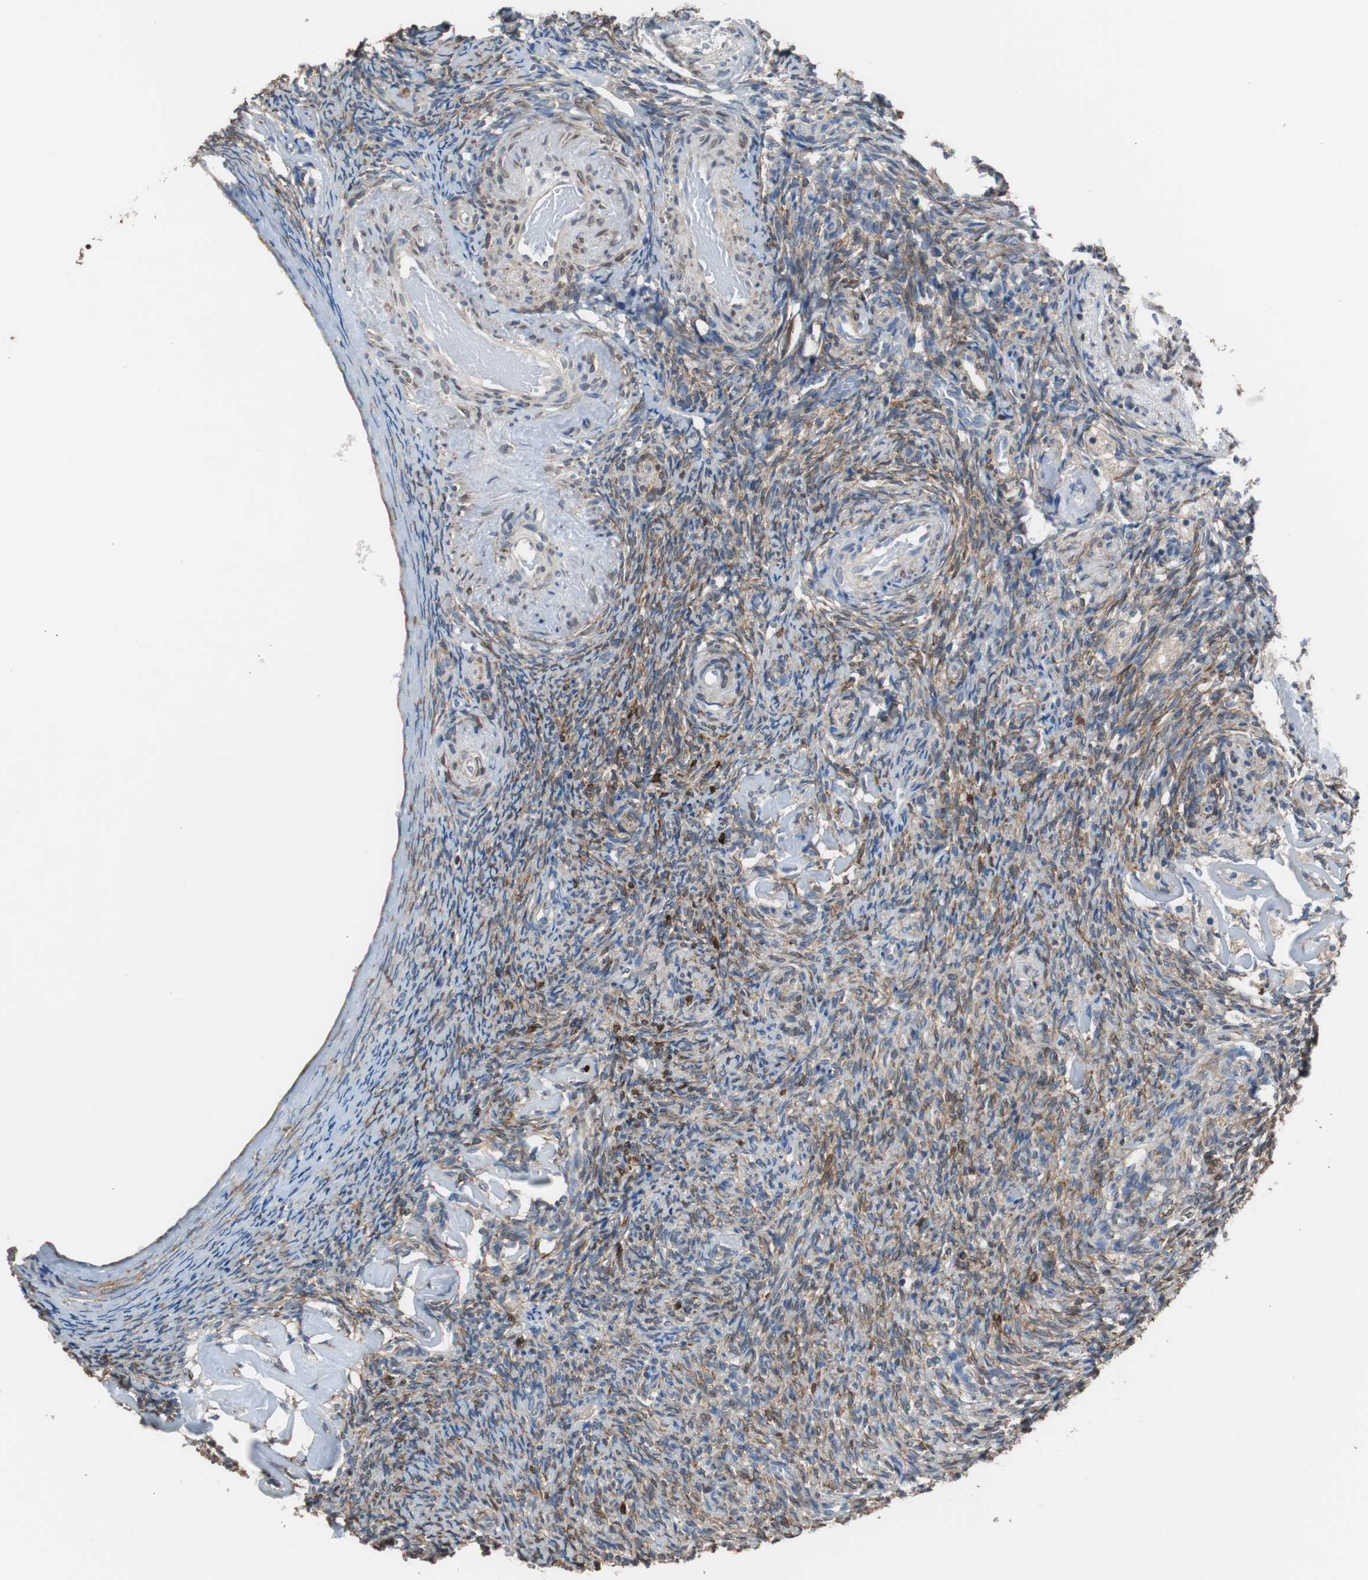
{"staining": {"intensity": "moderate", "quantity": ">75%", "location": "cytoplasmic/membranous"}, "tissue": "ovary", "cell_type": "Ovarian stroma cells", "image_type": "normal", "snomed": [{"axis": "morphology", "description": "Normal tissue, NOS"}, {"axis": "topography", "description": "Ovary"}], "caption": "Protein expression analysis of normal ovary exhibits moderate cytoplasmic/membranous expression in about >75% of ovarian stroma cells.", "gene": "PBXIP1", "patient": {"sex": "female", "age": 60}}